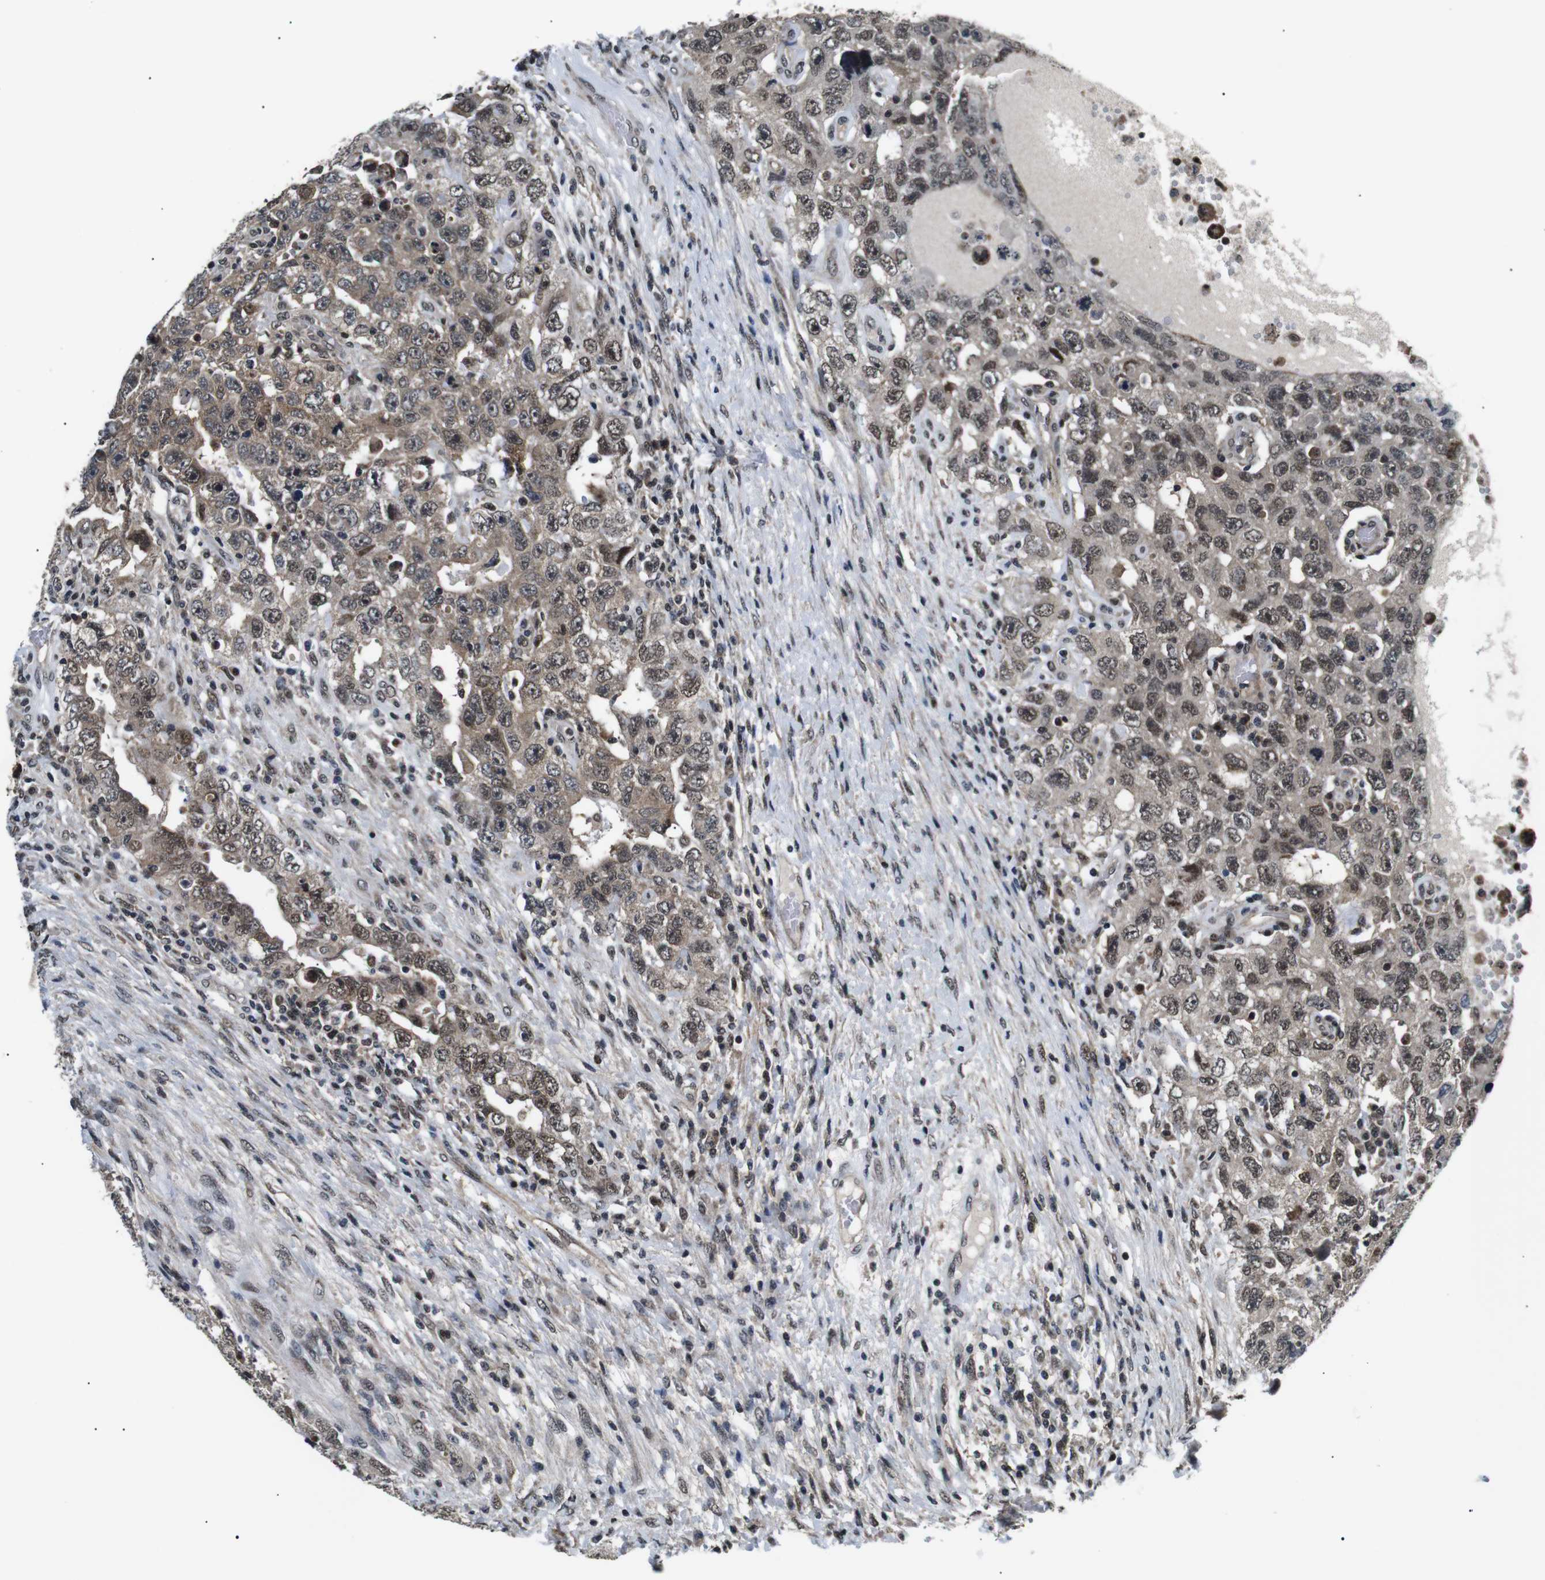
{"staining": {"intensity": "moderate", "quantity": ">75%", "location": "cytoplasmic/membranous,nuclear"}, "tissue": "testis cancer", "cell_type": "Tumor cells", "image_type": "cancer", "snomed": [{"axis": "morphology", "description": "Carcinoma, Embryonal, NOS"}, {"axis": "topography", "description": "Testis"}], "caption": "The image exhibits immunohistochemical staining of testis embryonal carcinoma. There is moderate cytoplasmic/membranous and nuclear staining is appreciated in about >75% of tumor cells. (Brightfield microscopy of DAB IHC at high magnification).", "gene": "SKP1", "patient": {"sex": "male", "age": 26}}